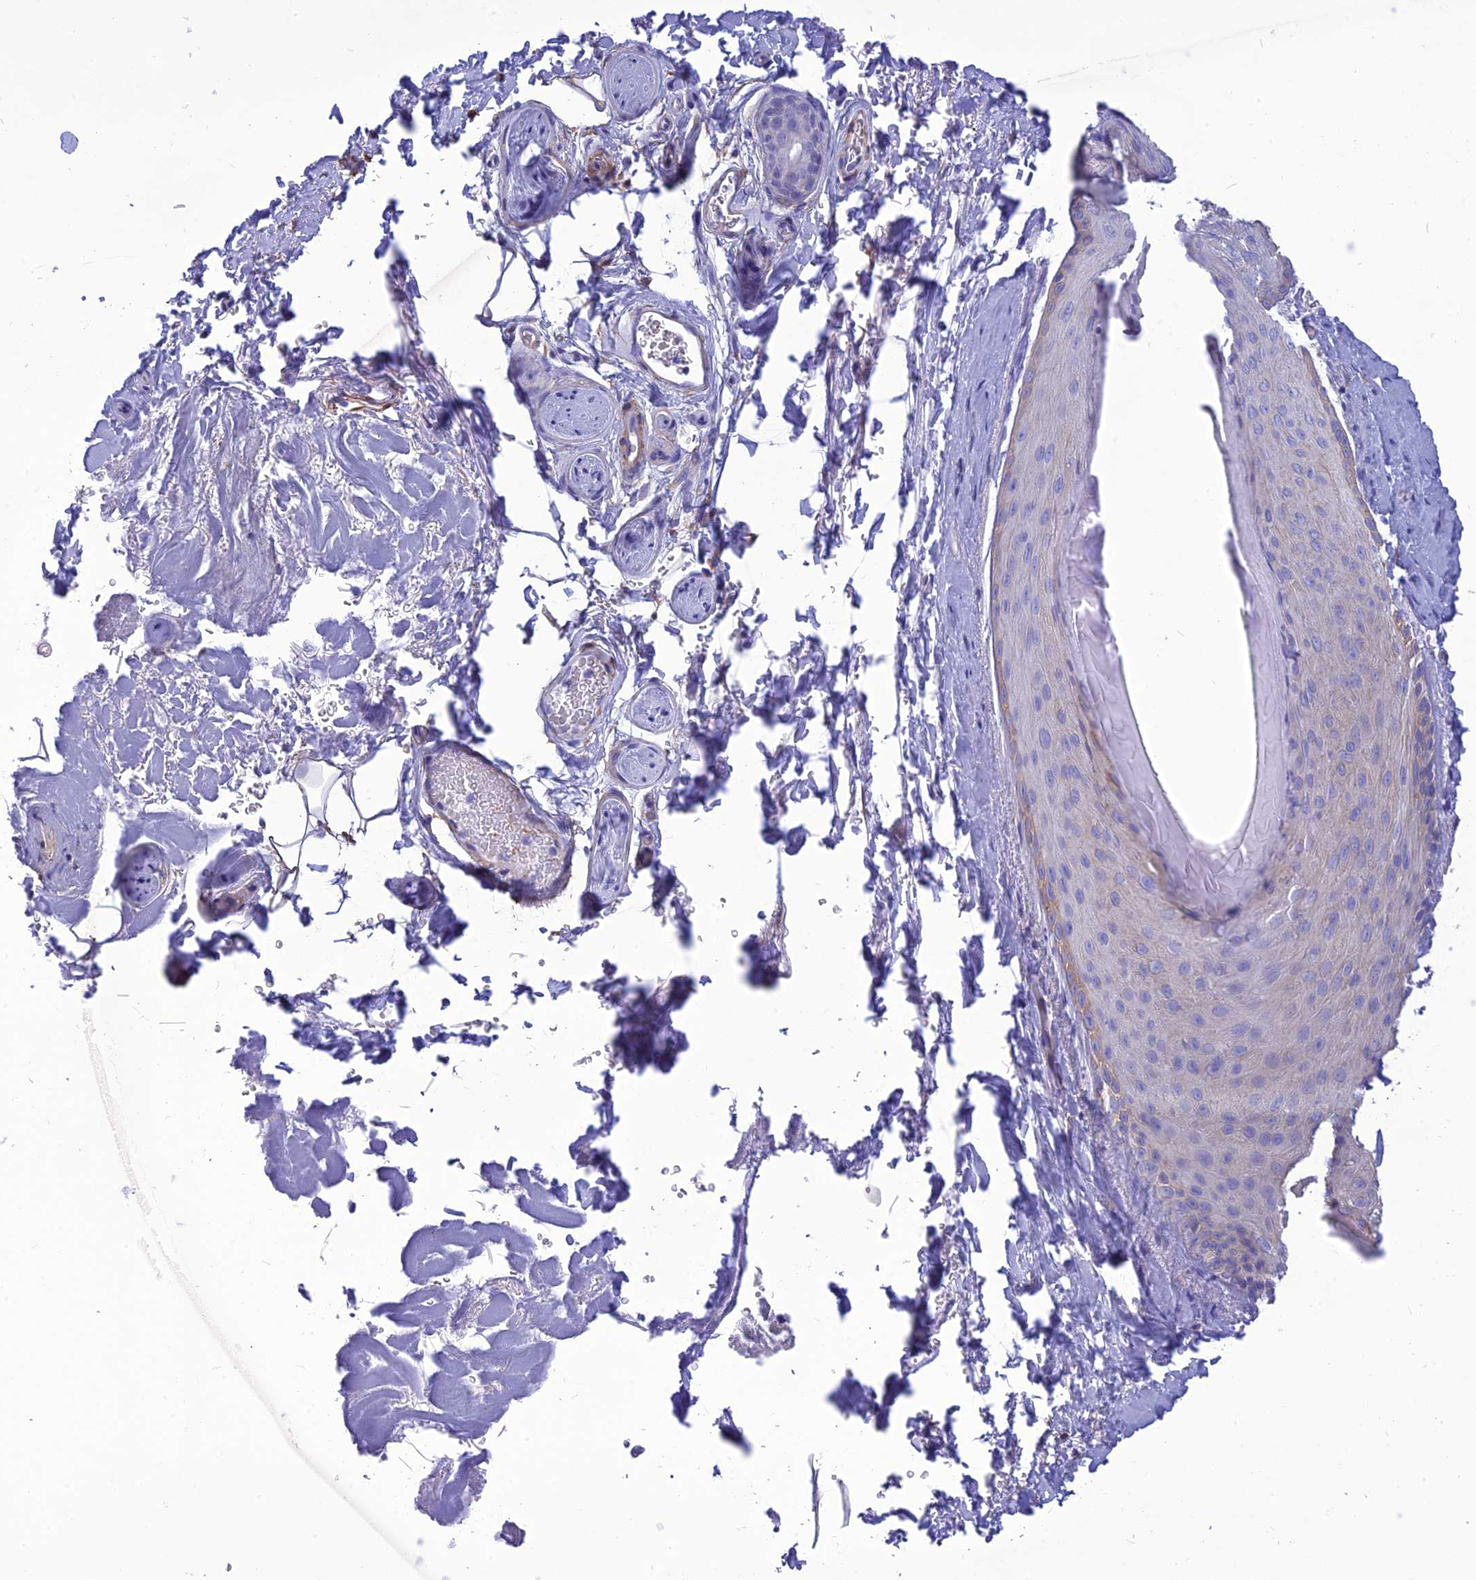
{"staining": {"intensity": "weak", "quantity": "<25%", "location": "cytoplasmic/membranous"}, "tissue": "skin", "cell_type": "Epidermal cells", "image_type": "normal", "snomed": [{"axis": "morphology", "description": "Normal tissue, NOS"}, {"axis": "topography", "description": "Anal"}], "caption": "Epidermal cells show no significant protein positivity in normal skin. (Immunohistochemistry (ihc), brightfield microscopy, high magnification).", "gene": "NKD1", "patient": {"sex": "male", "age": 44}}